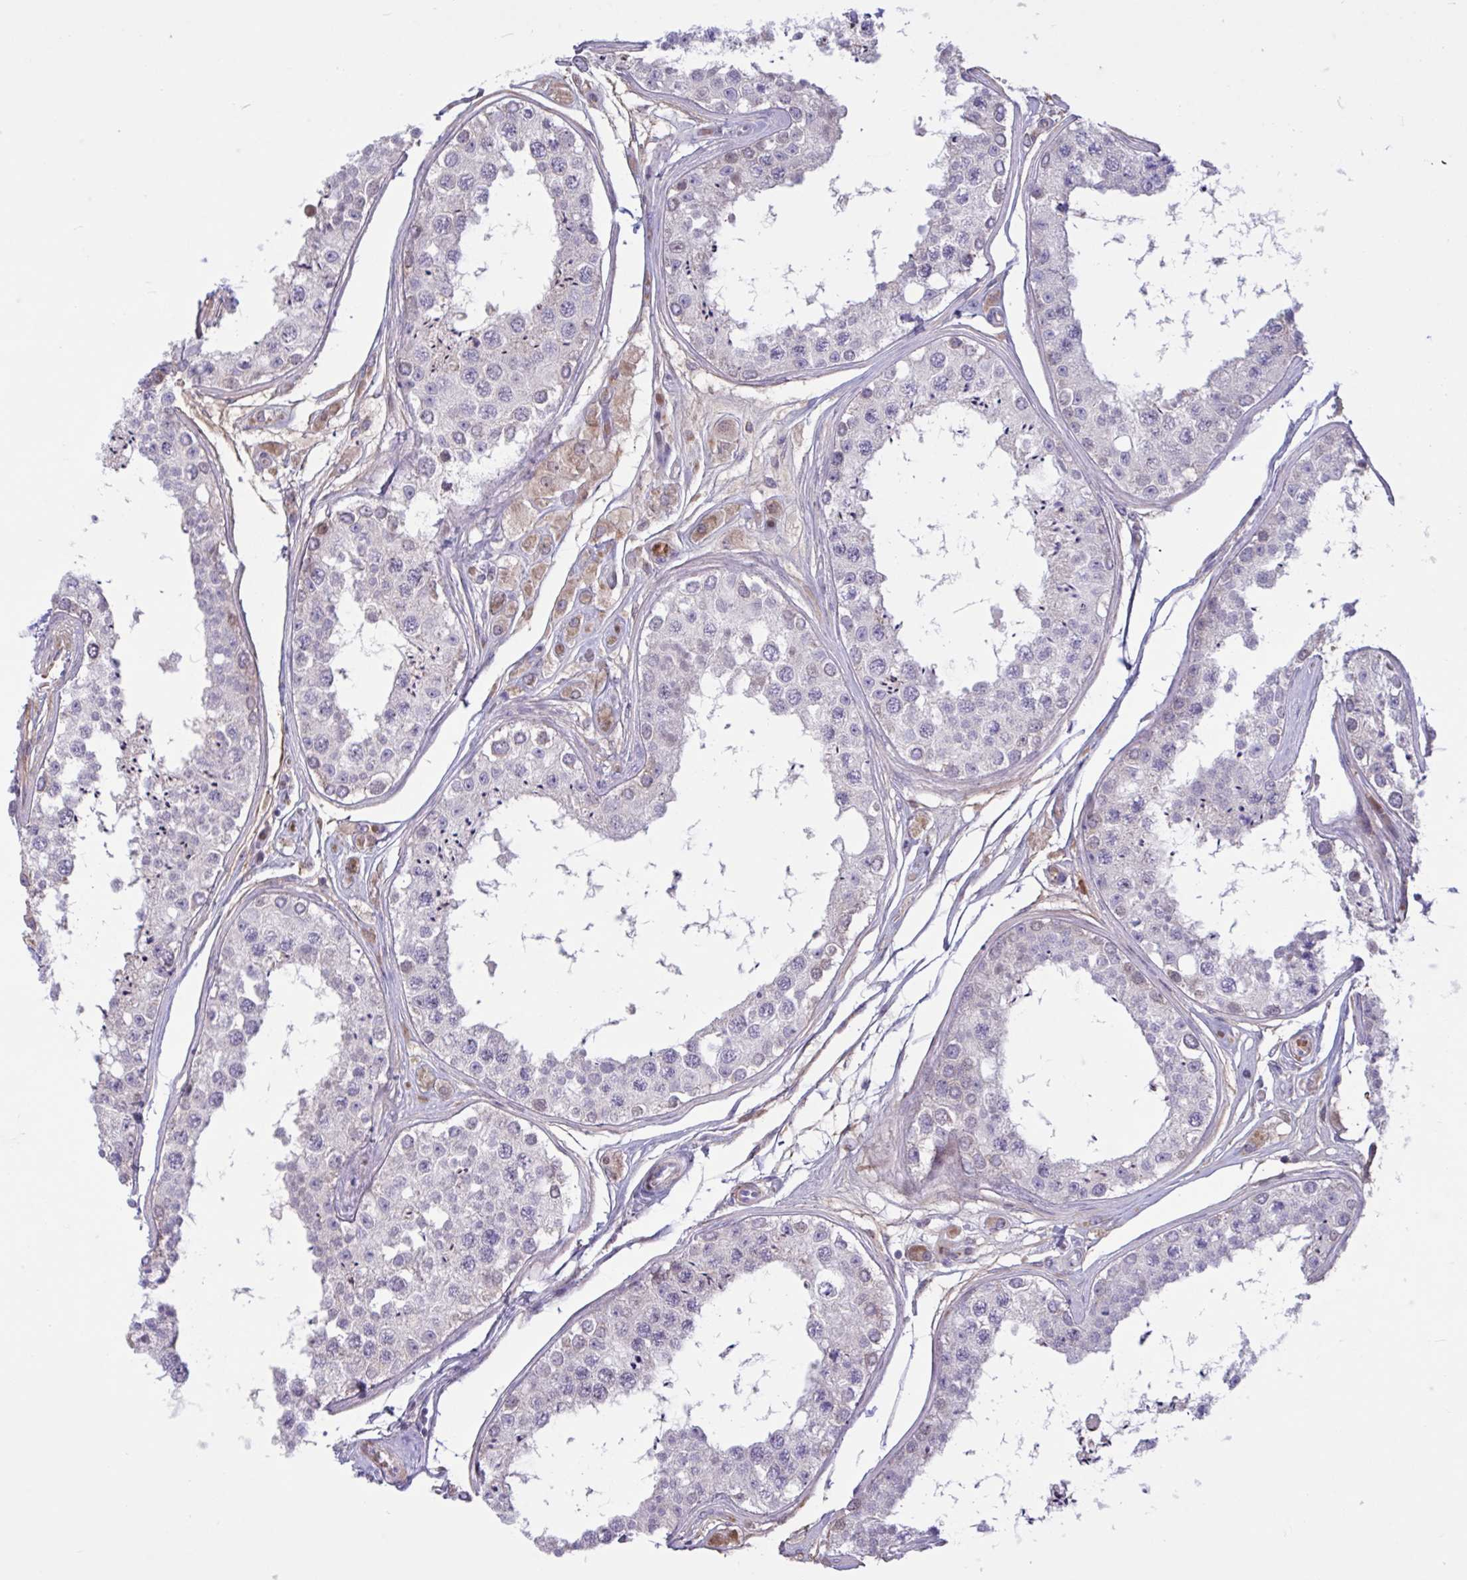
{"staining": {"intensity": "negative", "quantity": "none", "location": "none"}, "tissue": "testis", "cell_type": "Cells in seminiferous ducts", "image_type": "normal", "snomed": [{"axis": "morphology", "description": "Normal tissue, NOS"}, {"axis": "topography", "description": "Testis"}], "caption": "This is an IHC histopathology image of normal human testis. There is no expression in cells in seminiferous ducts.", "gene": "VWC2", "patient": {"sex": "male", "age": 25}}